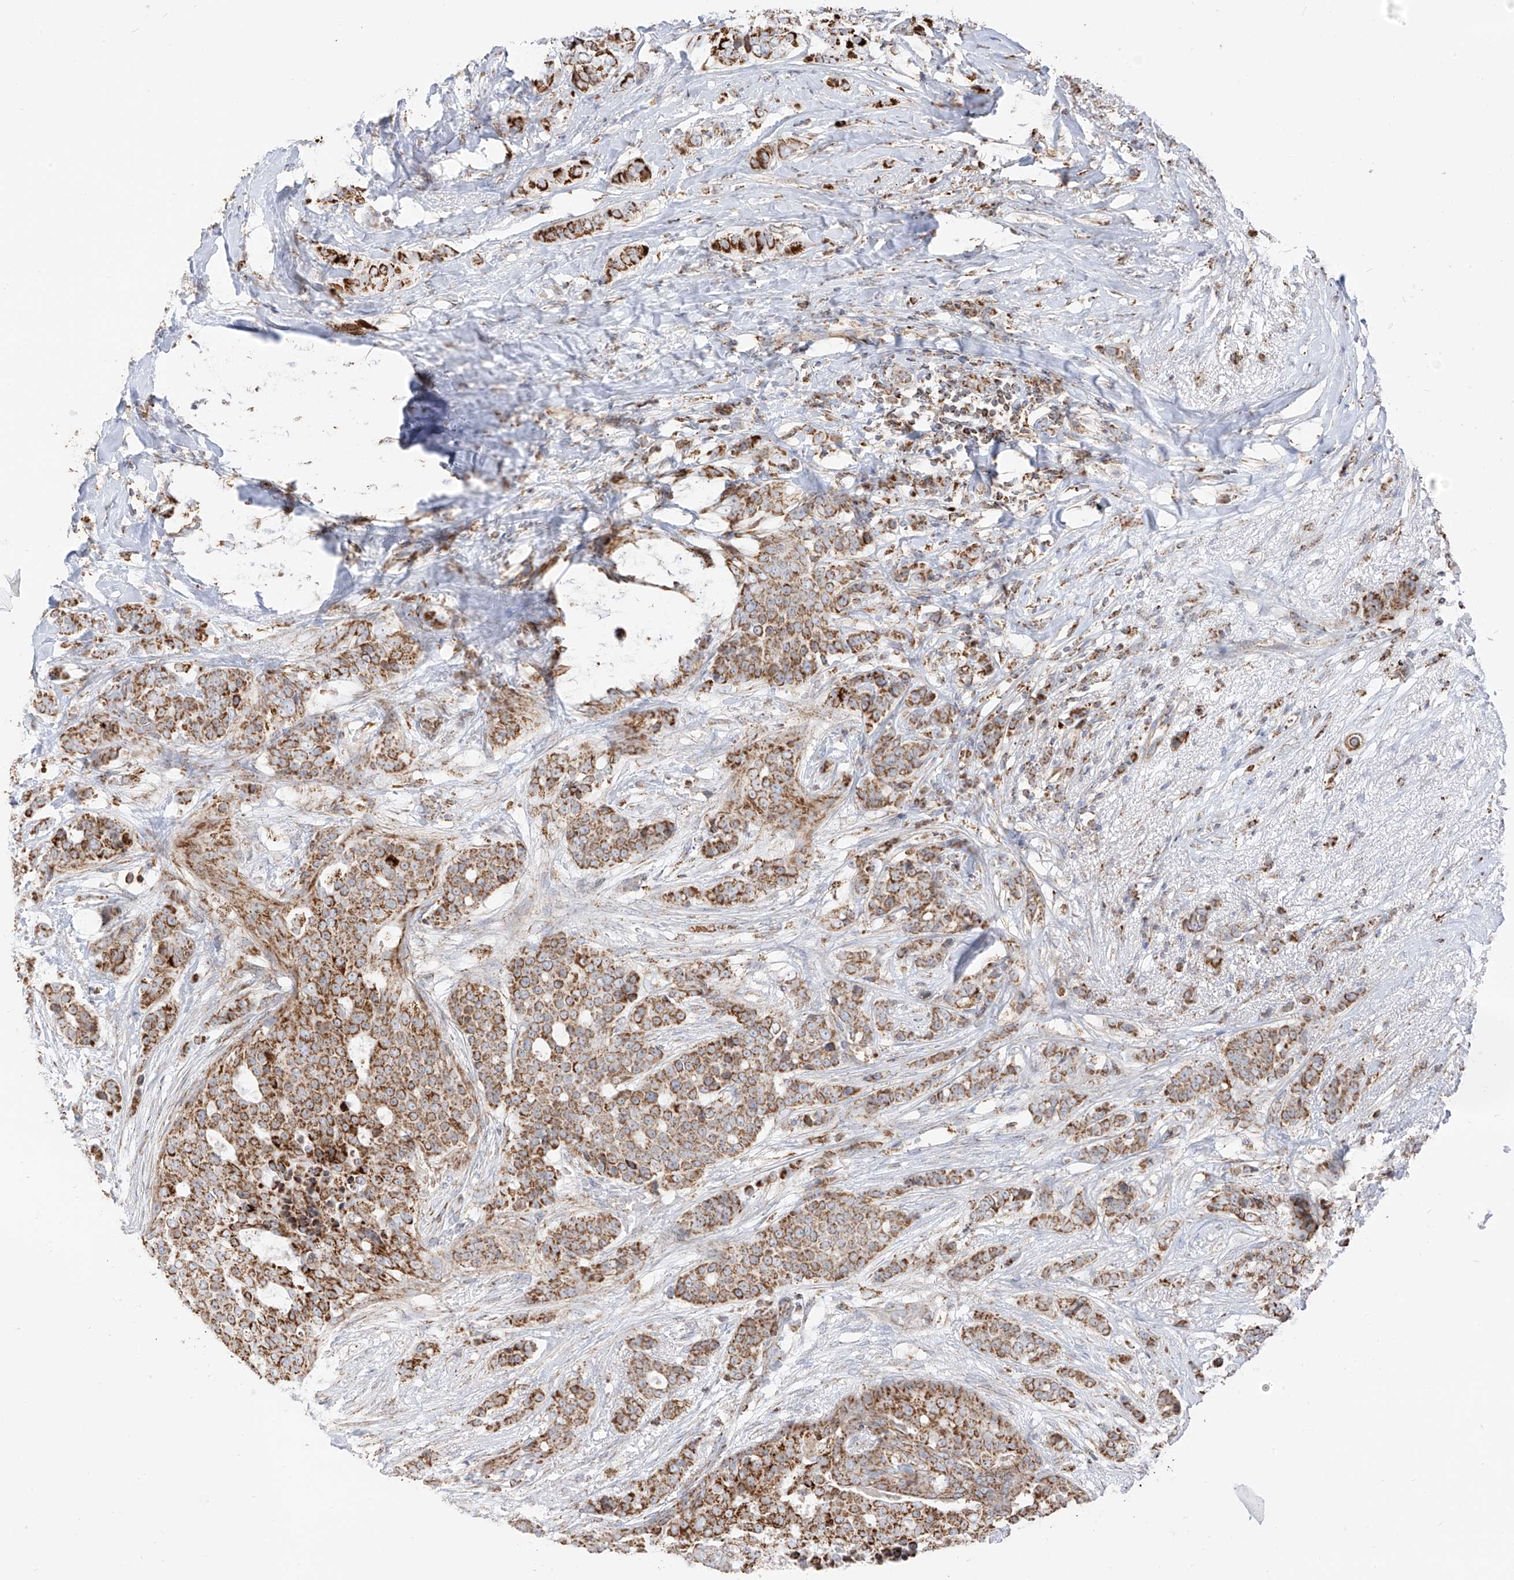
{"staining": {"intensity": "moderate", "quantity": ">75%", "location": "cytoplasmic/membranous"}, "tissue": "breast cancer", "cell_type": "Tumor cells", "image_type": "cancer", "snomed": [{"axis": "morphology", "description": "Lobular carcinoma"}, {"axis": "topography", "description": "Breast"}], "caption": "Breast cancer tissue reveals moderate cytoplasmic/membranous positivity in about >75% of tumor cells, visualized by immunohistochemistry. The staining was performed using DAB, with brown indicating positive protein expression. Nuclei are stained blue with hematoxylin.", "gene": "ETHE1", "patient": {"sex": "female", "age": 51}}